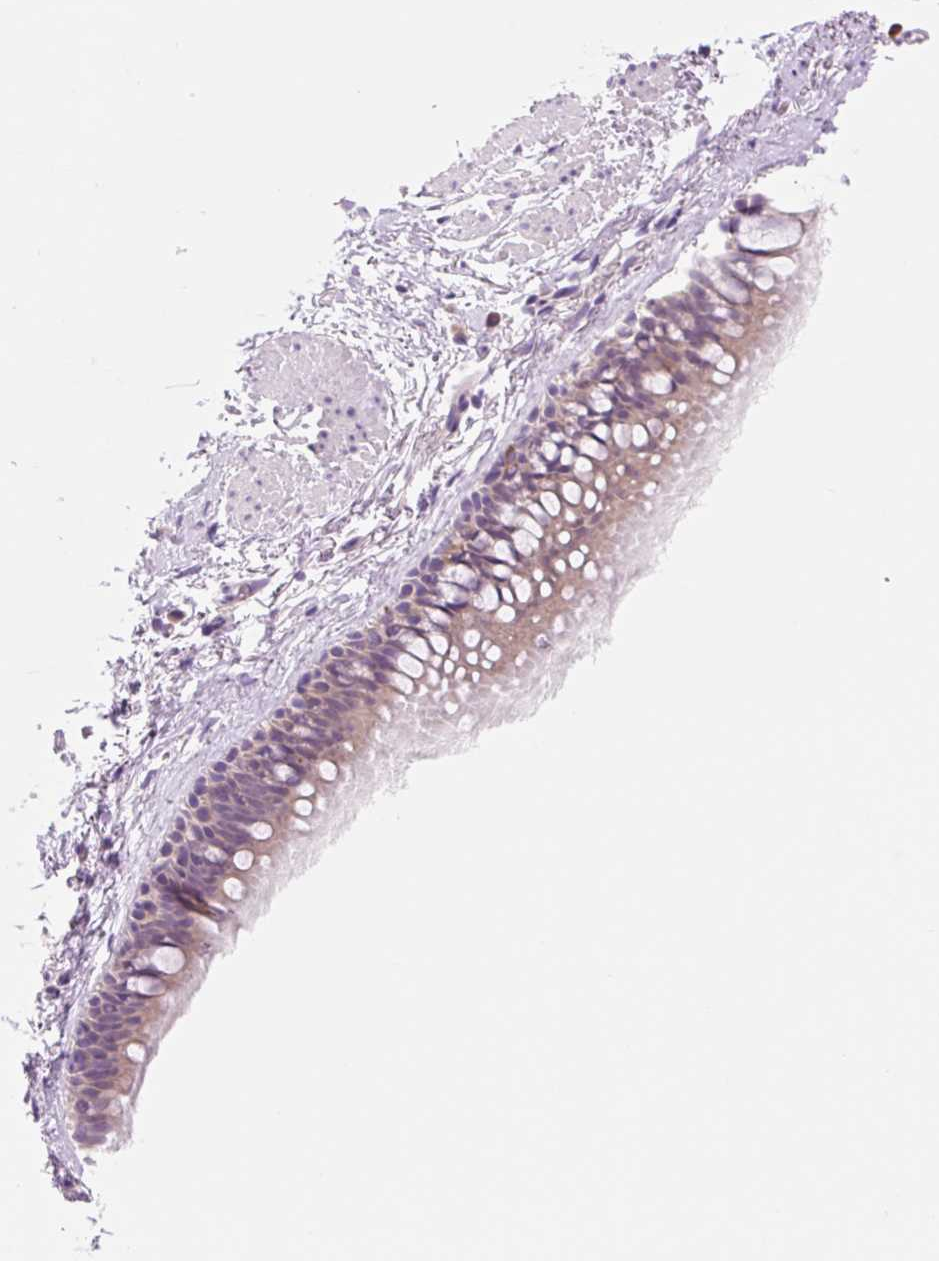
{"staining": {"intensity": "weak", "quantity": "25%-75%", "location": "cytoplasmic/membranous"}, "tissue": "bronchus", "cell_type": "Respiratory epithelial cells", "image_type": "normal", "snomed": [{"axis": "morphology", "description": "Normal tissue, NOS"}, {"axis": "topography", "description": "Lymph node"}, {"axis": "topography", "description": "Cartilage tissue"}, {"axis": "topography", "description": "Bronchus"}], "caption": "Bronchus stained with immunohistochemistry displays weak cytoplasmic/membranous staining in about 25%-75% of respiratory epithelial cells.", "gene": "CELF6", "patient": {"sex": "female", "age": 70}}